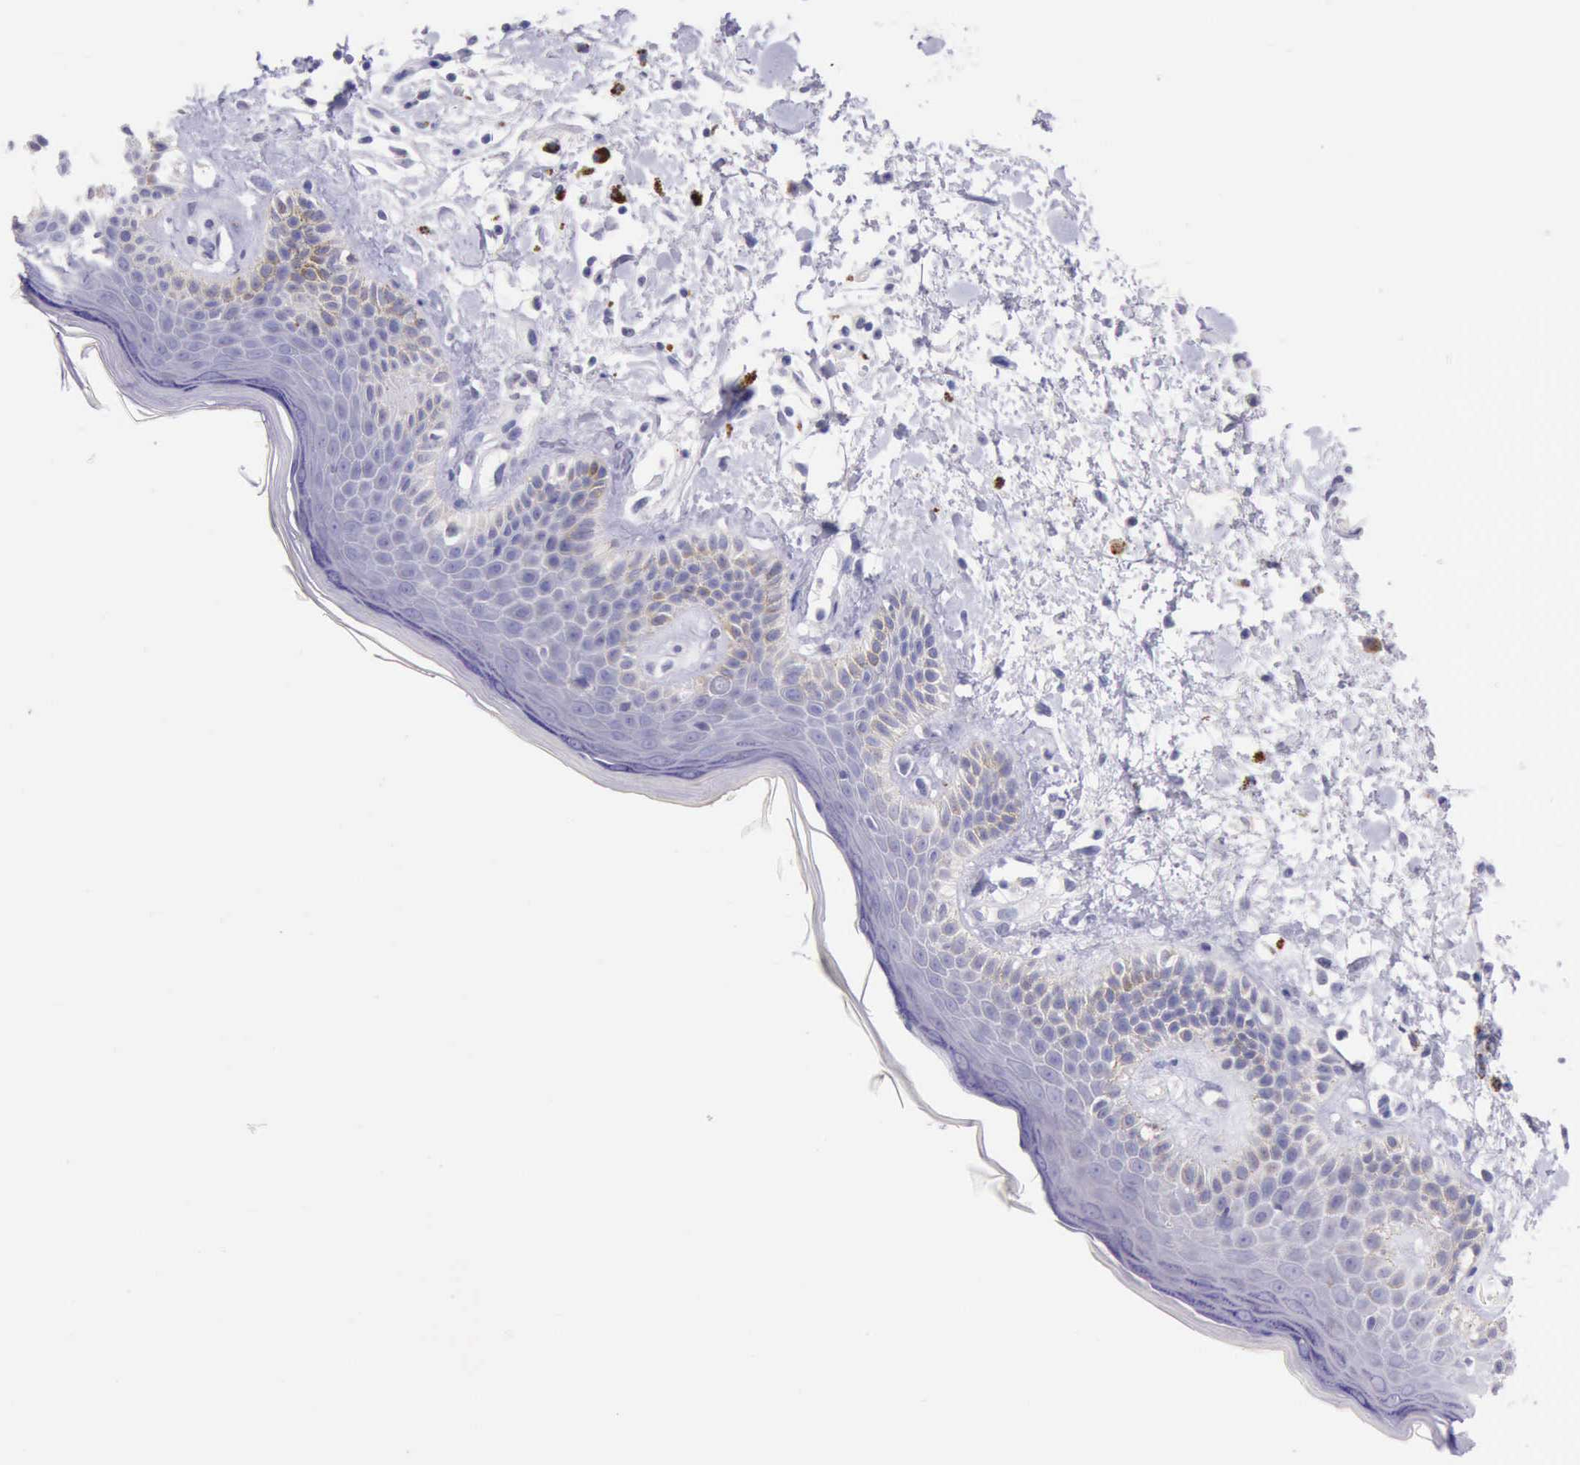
{"staining": {"intensity": "negative", "quantity": "none", "location": "none"}, "tissue": "skin", "cell_type": "Epidermal cells", "image_type": "normal", "snomed": [{"axis": "morphology", "description": "Normal tissue, NOS"}, {"axis": "topography", "description": "Anal"}], "caption": "DAB (3,3'-diaminobenzidine) immunohistochemical staining of benign skin demonstrates no significant expression in epidermal cells.", "gene": "LRFN5", "patient": {"sex": "female", "age": 78}}